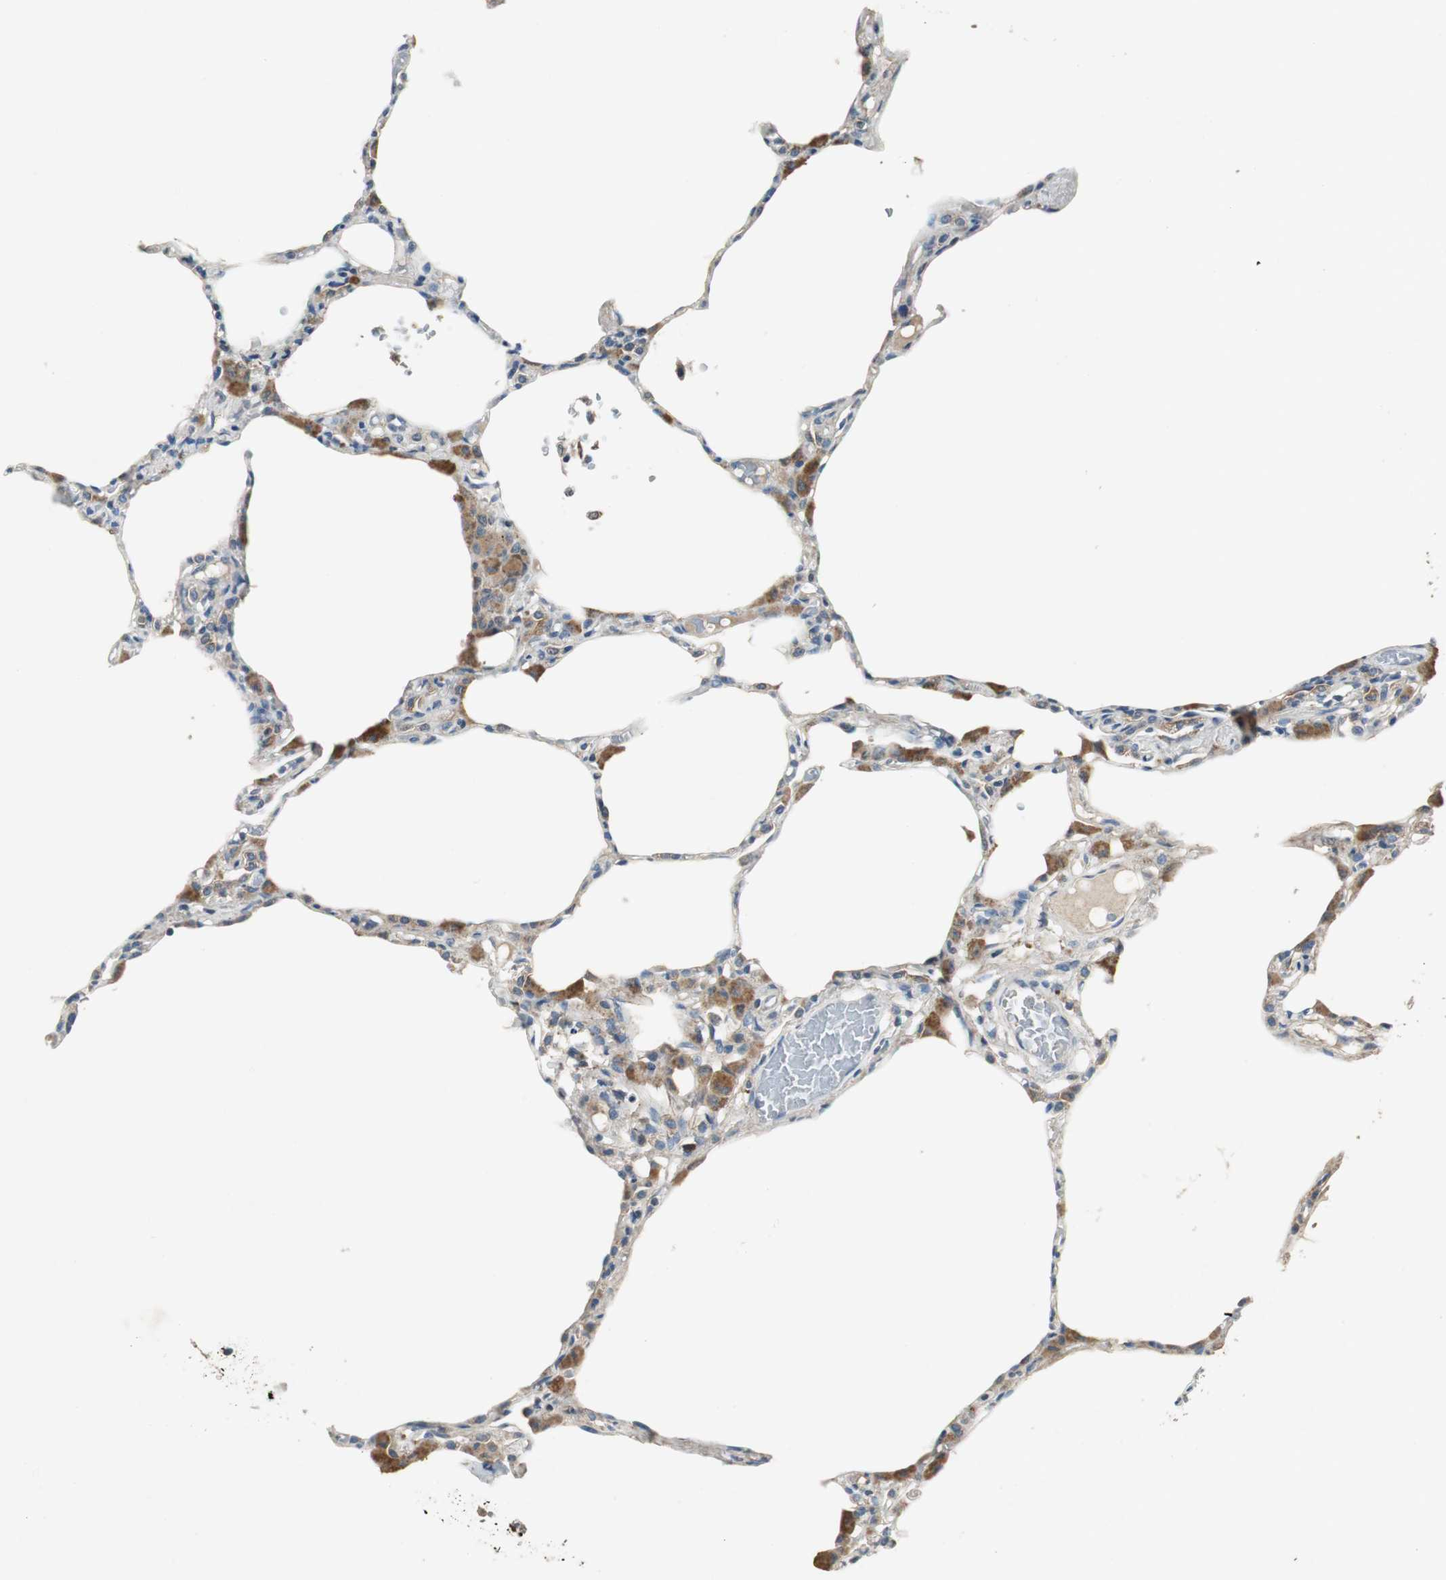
{"staining": {"intensity": "weak", "quantity": "25%-75%", "location": "cytoplasmic/membranous"}, "tissue": "lung", "cell_type": "Alveolar cells", "image_type": "normal", "snomed": [{"axis": "morphology", "description": "Normal tissue, NOS"}, {"axis": "topography", "description": "Lung"}], "caption": "The immunohistochemical stain highlights weak cytoplasmic/membranous positivity in alveolar cells of unremarkable lung. The protein is stained brown, and the nuclei are stained in blue (DAB (3,3'-diaminobenzidine) IHC with brightfield microscopy, high magnification).", "gene": "MSTO1", "patient": {"sex": "female", "age": 49}}